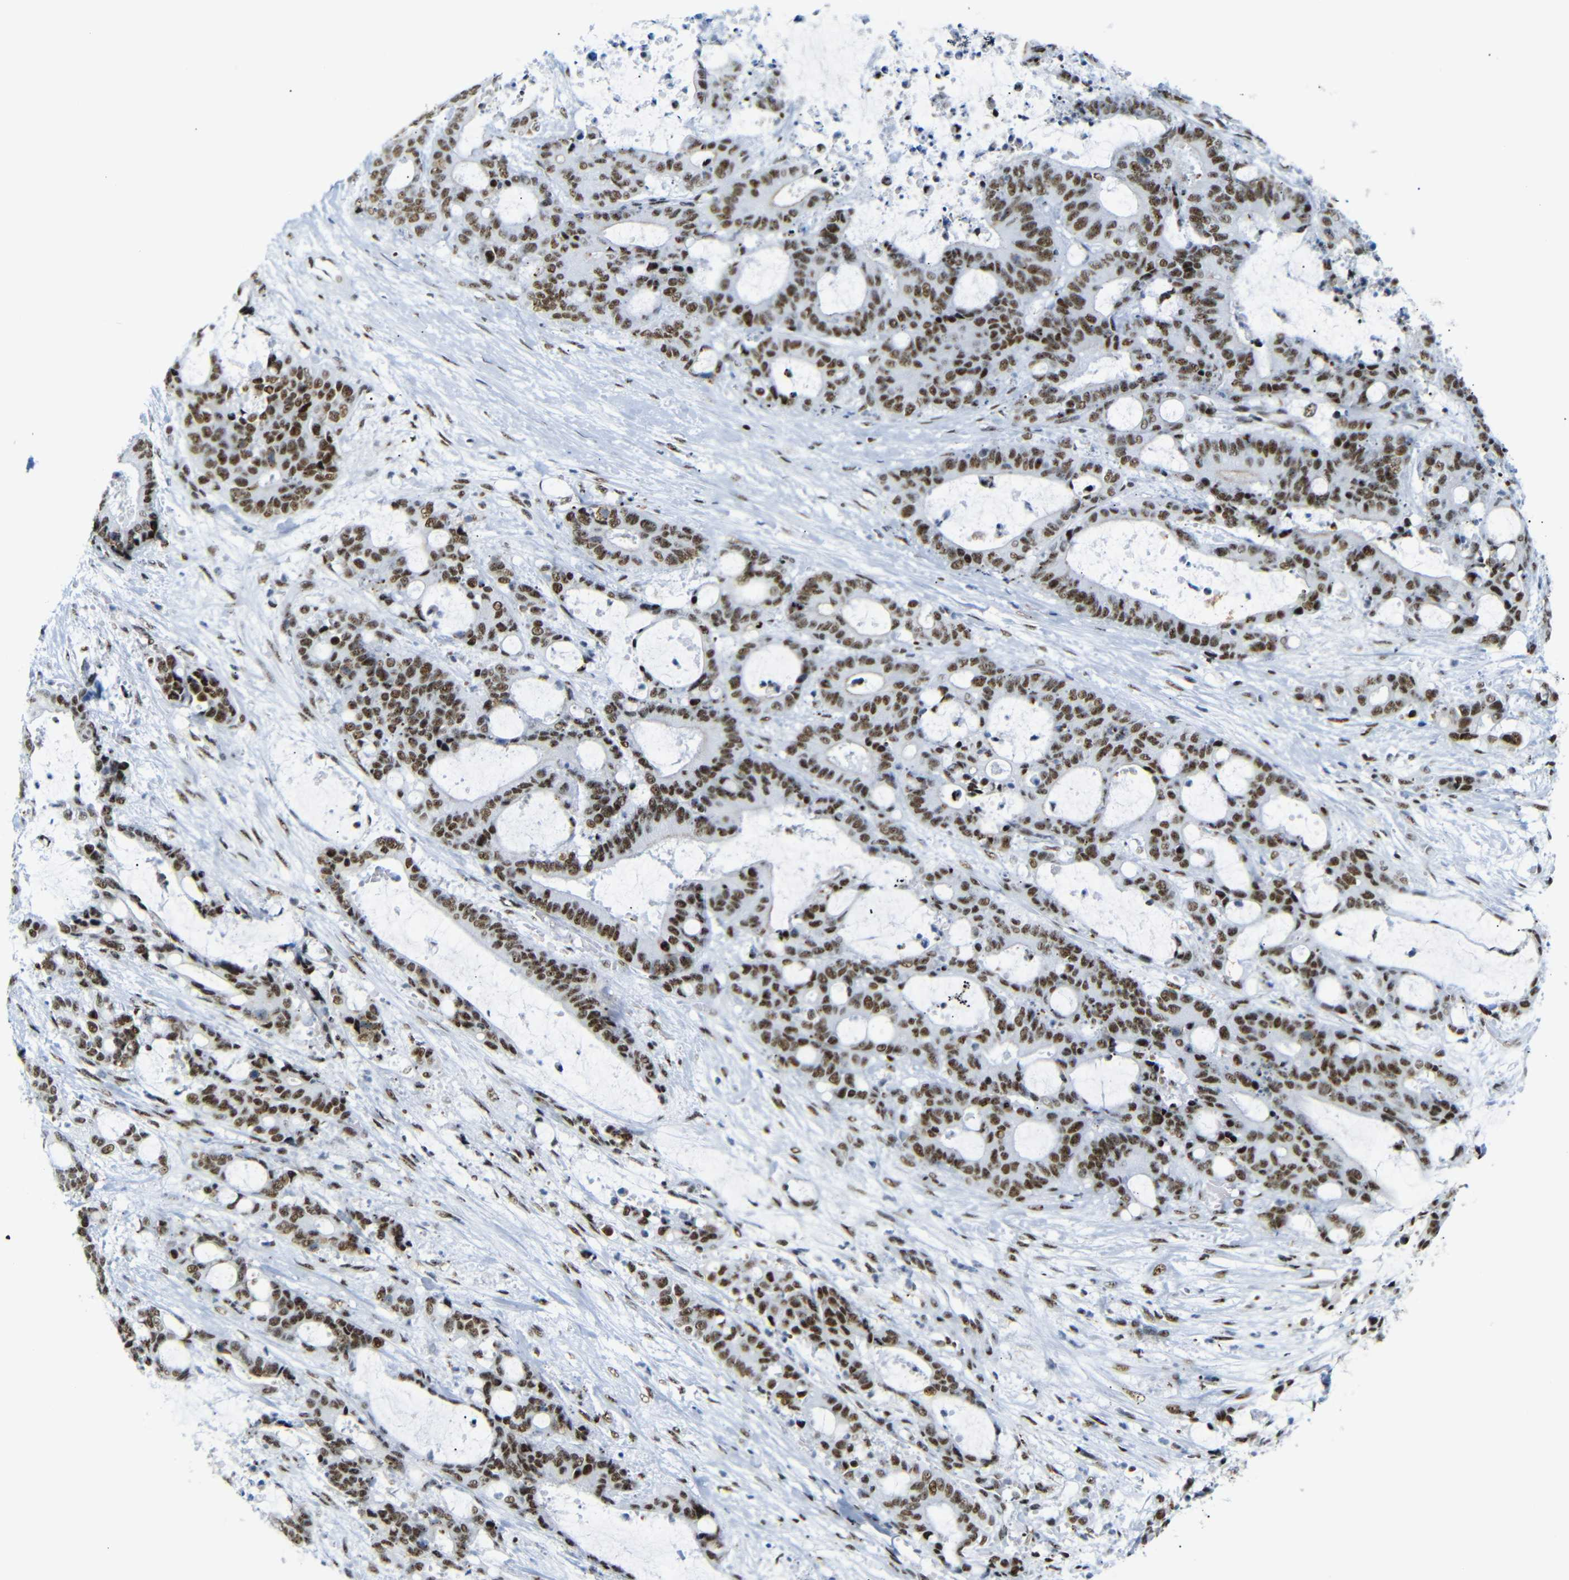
{"staining": {"intensity": "strong", "quantity": ">75%", "location": "nuclear"}, "tissue": "liver cancer", "cell_type": "Tumor cells", "image_type": "cancer", "snomed": [{"axis": "morphology", "description": "Normal tissue, NOS"}, {"axis": "morphology", "description": "Cholangiocarcinoma"}, {"axis": "topography", "description": "Liver"}, {"axis": "topography", "description": "Peripheral nerve tissue"}], "caption": "Immunohistochemistry (IHC) histopathology image of neoplastic tissue: human liver cancer stained using IHC exhibits high levels of strong protein expression localized specifically in the nuclear of tumor cells, appearing as a nuclear brown color.", "gene": "TRA2B", "patient": {"sex": "female", "age": 73}}